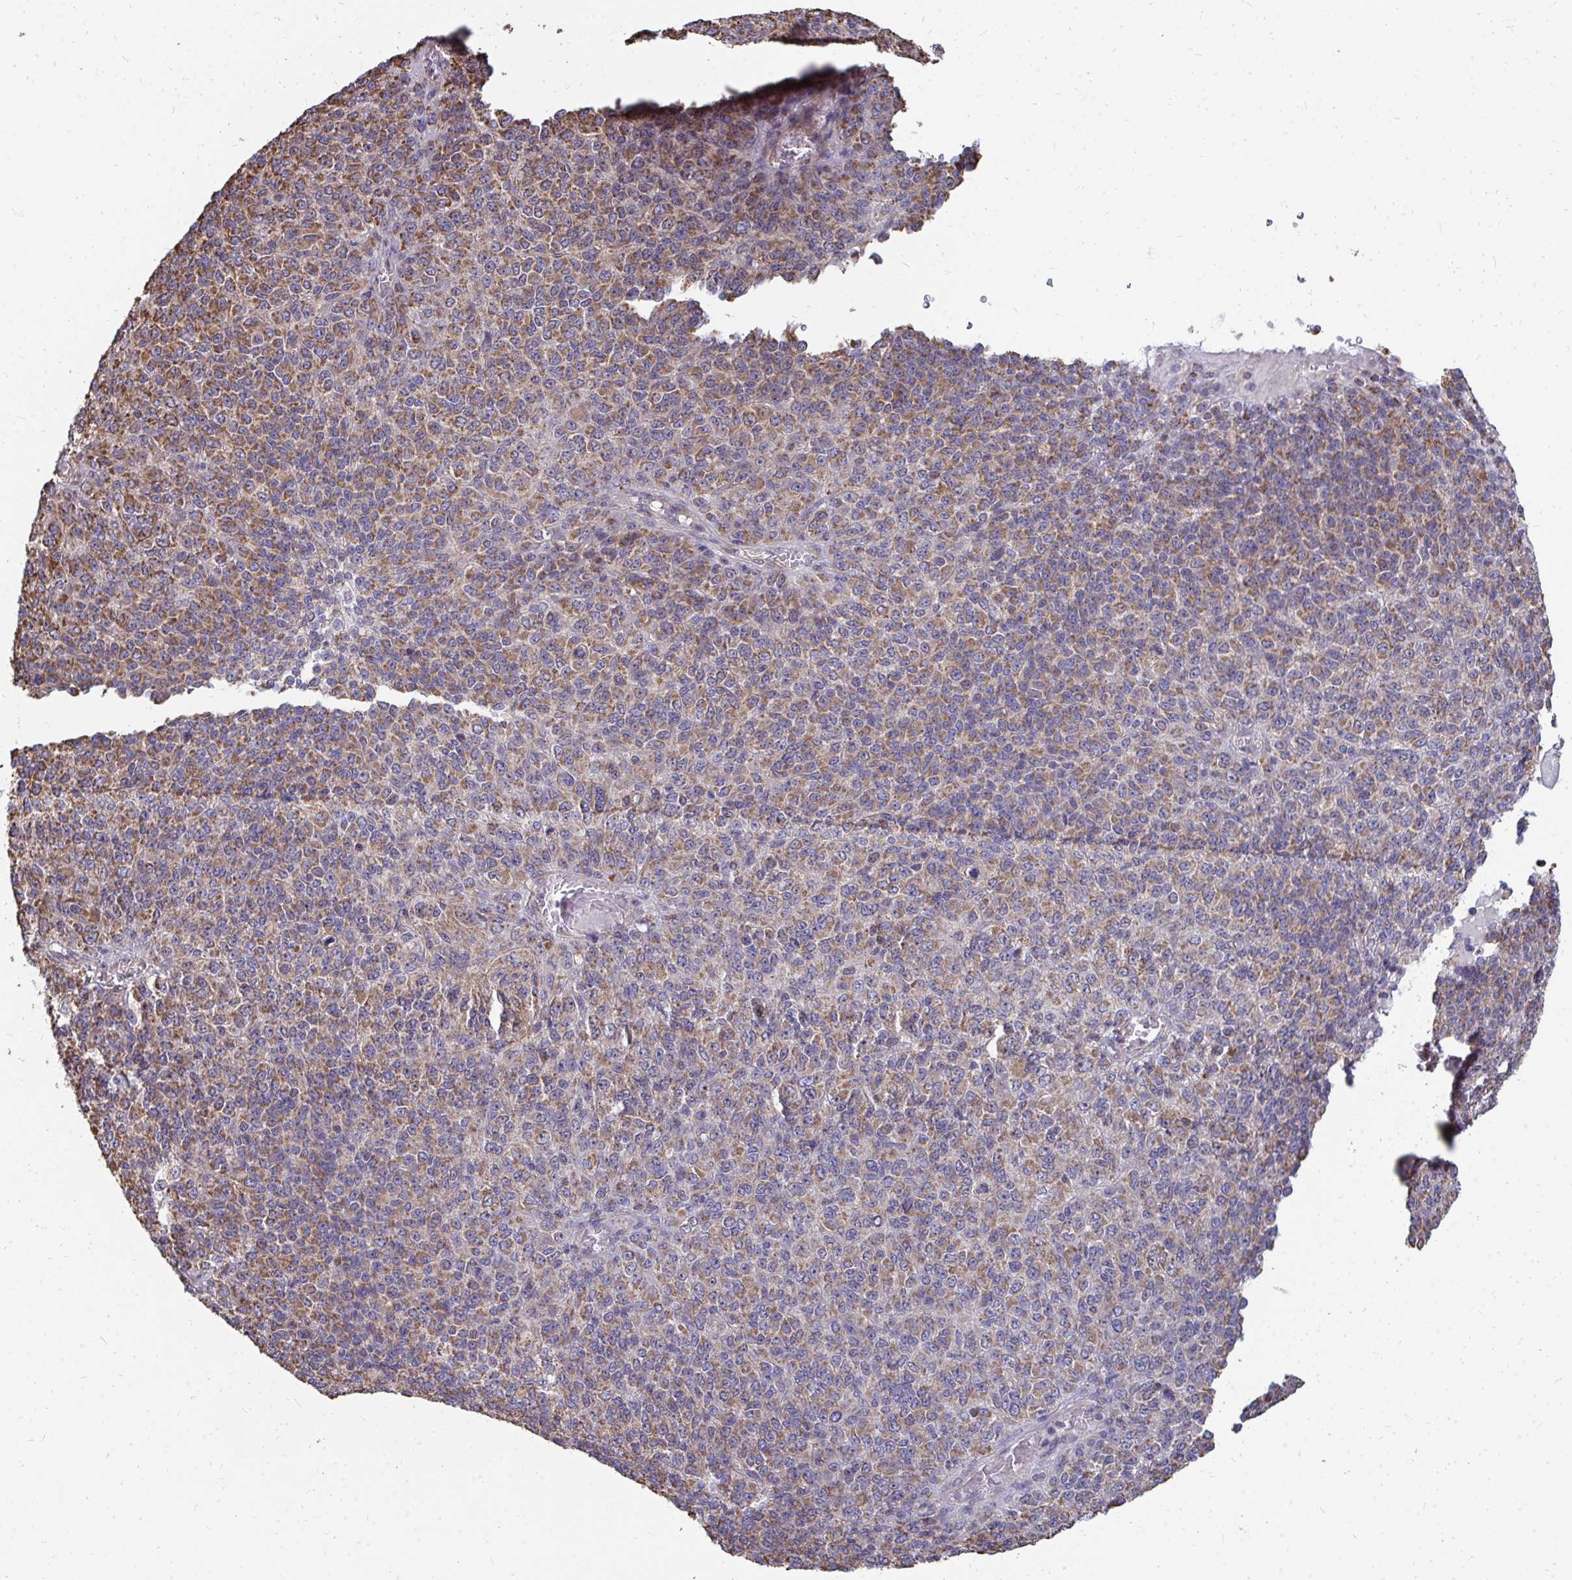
{"staining": {"intensity": "weak", "quantity": ">75%", "location": "cytoplasmic/membranous"}, "tissue": "melanoma", "cell_type": "Tumor cells", "image_type": "cancer", "snomed": [{"axis": "morphology", "description": "Malignant melanoma, Metastatic site"}, {"axis": "topography", "description": "Brain"}], "caption": "Immunohistochemical staining of malignant melanoma (metastatic site) reveals low levels of weak cytoplasmic/membranous positivity in about >75% of tumor cells.", "gene": "DNAJA2", "patient": {"sex": "female", "age": 56}}